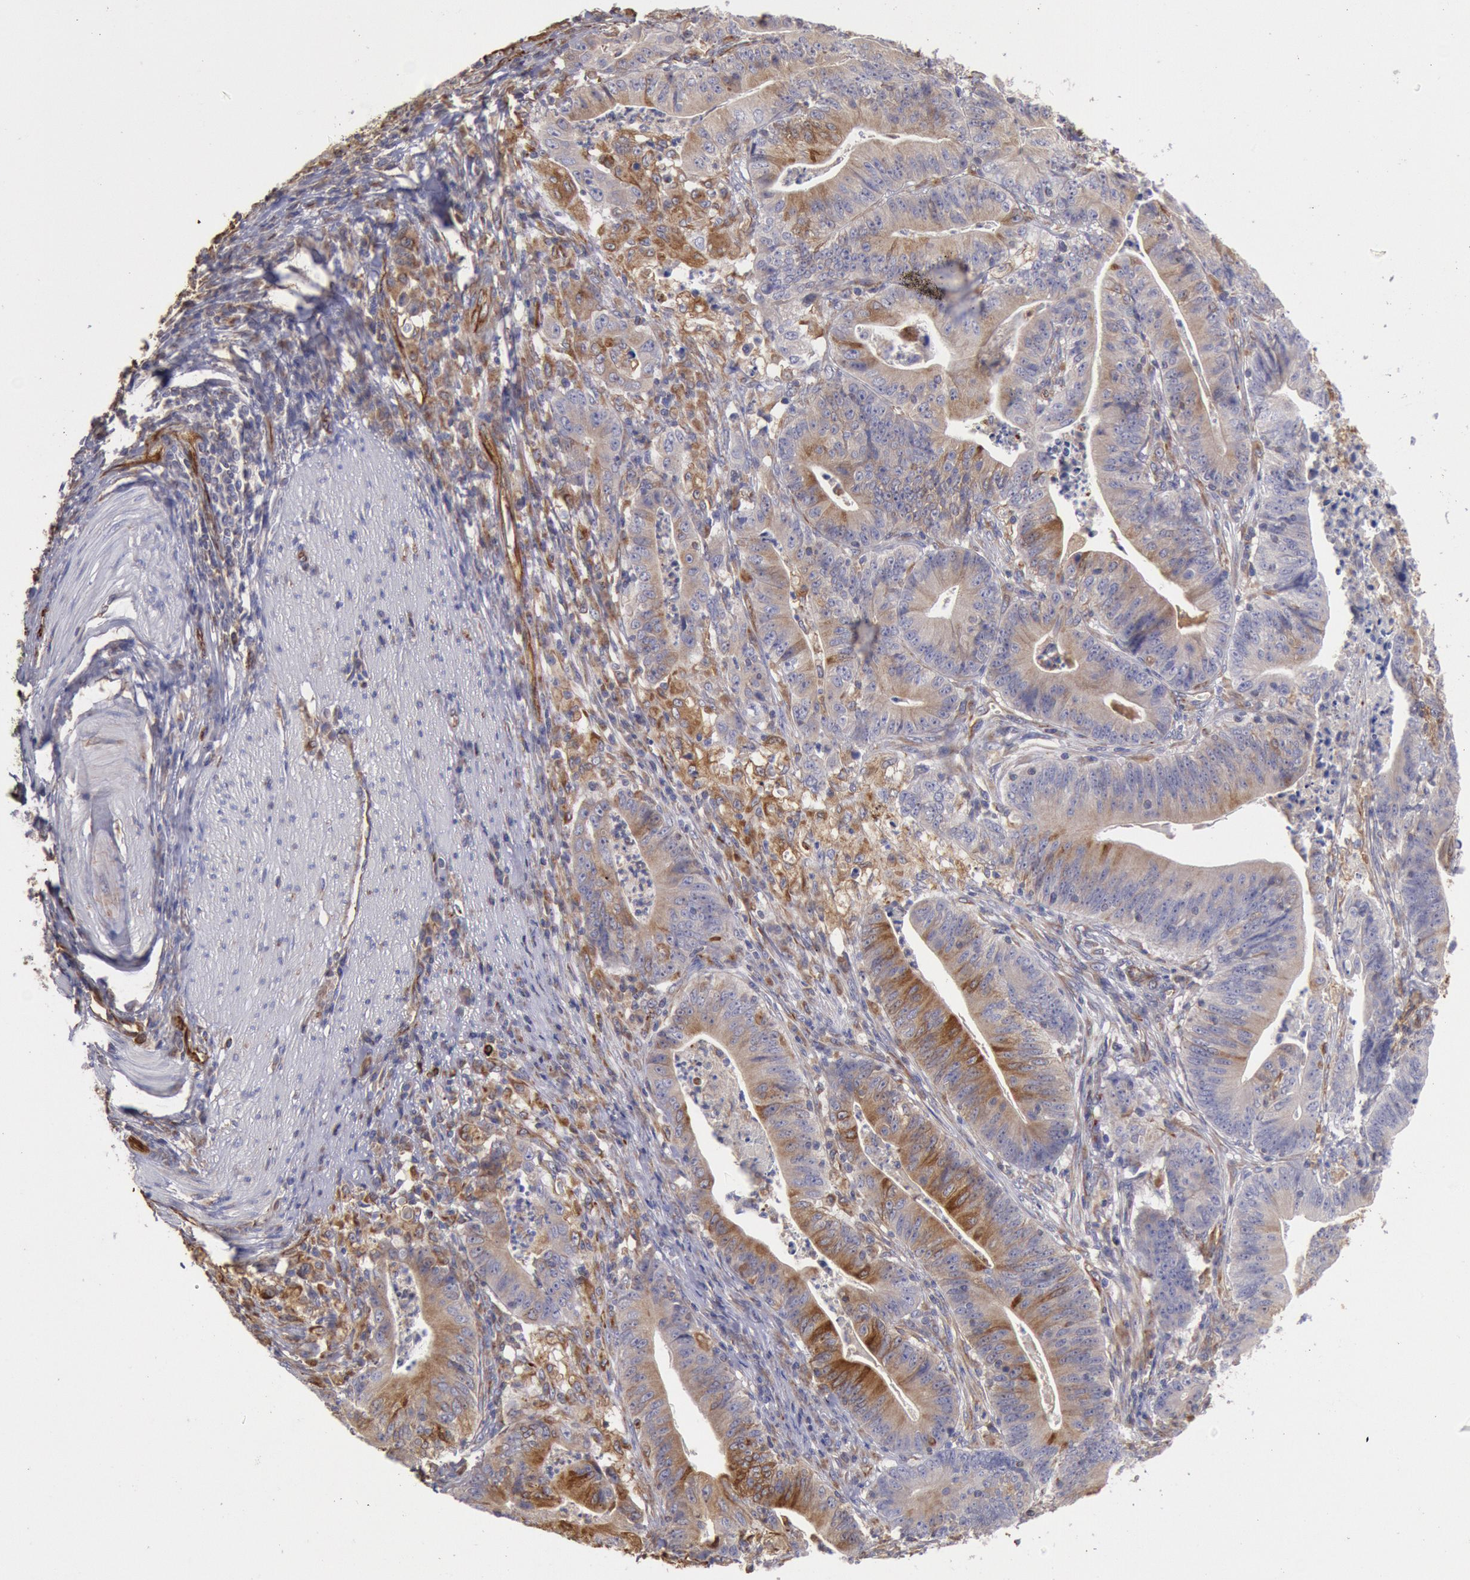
{"staining": {"intensity": "weak", "quantity": "25%-75%", "location": "cytoplasmic/membranous"}, "tissue": "stomach cancer", "cell_type": "Tumor cells", "image_type": "cancer", "snomed": [{"axis": "morphology", "description": "Adenocarcinoma, NOS"}, {"axis": "topography", "description": "Stomach, lower"}], "caption": "Immunohistochemistry (IHC) (DAB) staining of stomach cancer (adenocarcinoma) demonstrates weak cytoplasmic/membranous protein positivity in about 25%-75% of tumor cells. The staining is performed using DAB brown chromogen to label protein expression. The nuclei are counter-stained blue using hematoxylin.", "gene": "RNF139", "patient": {"sex": "female", "age": 86}}